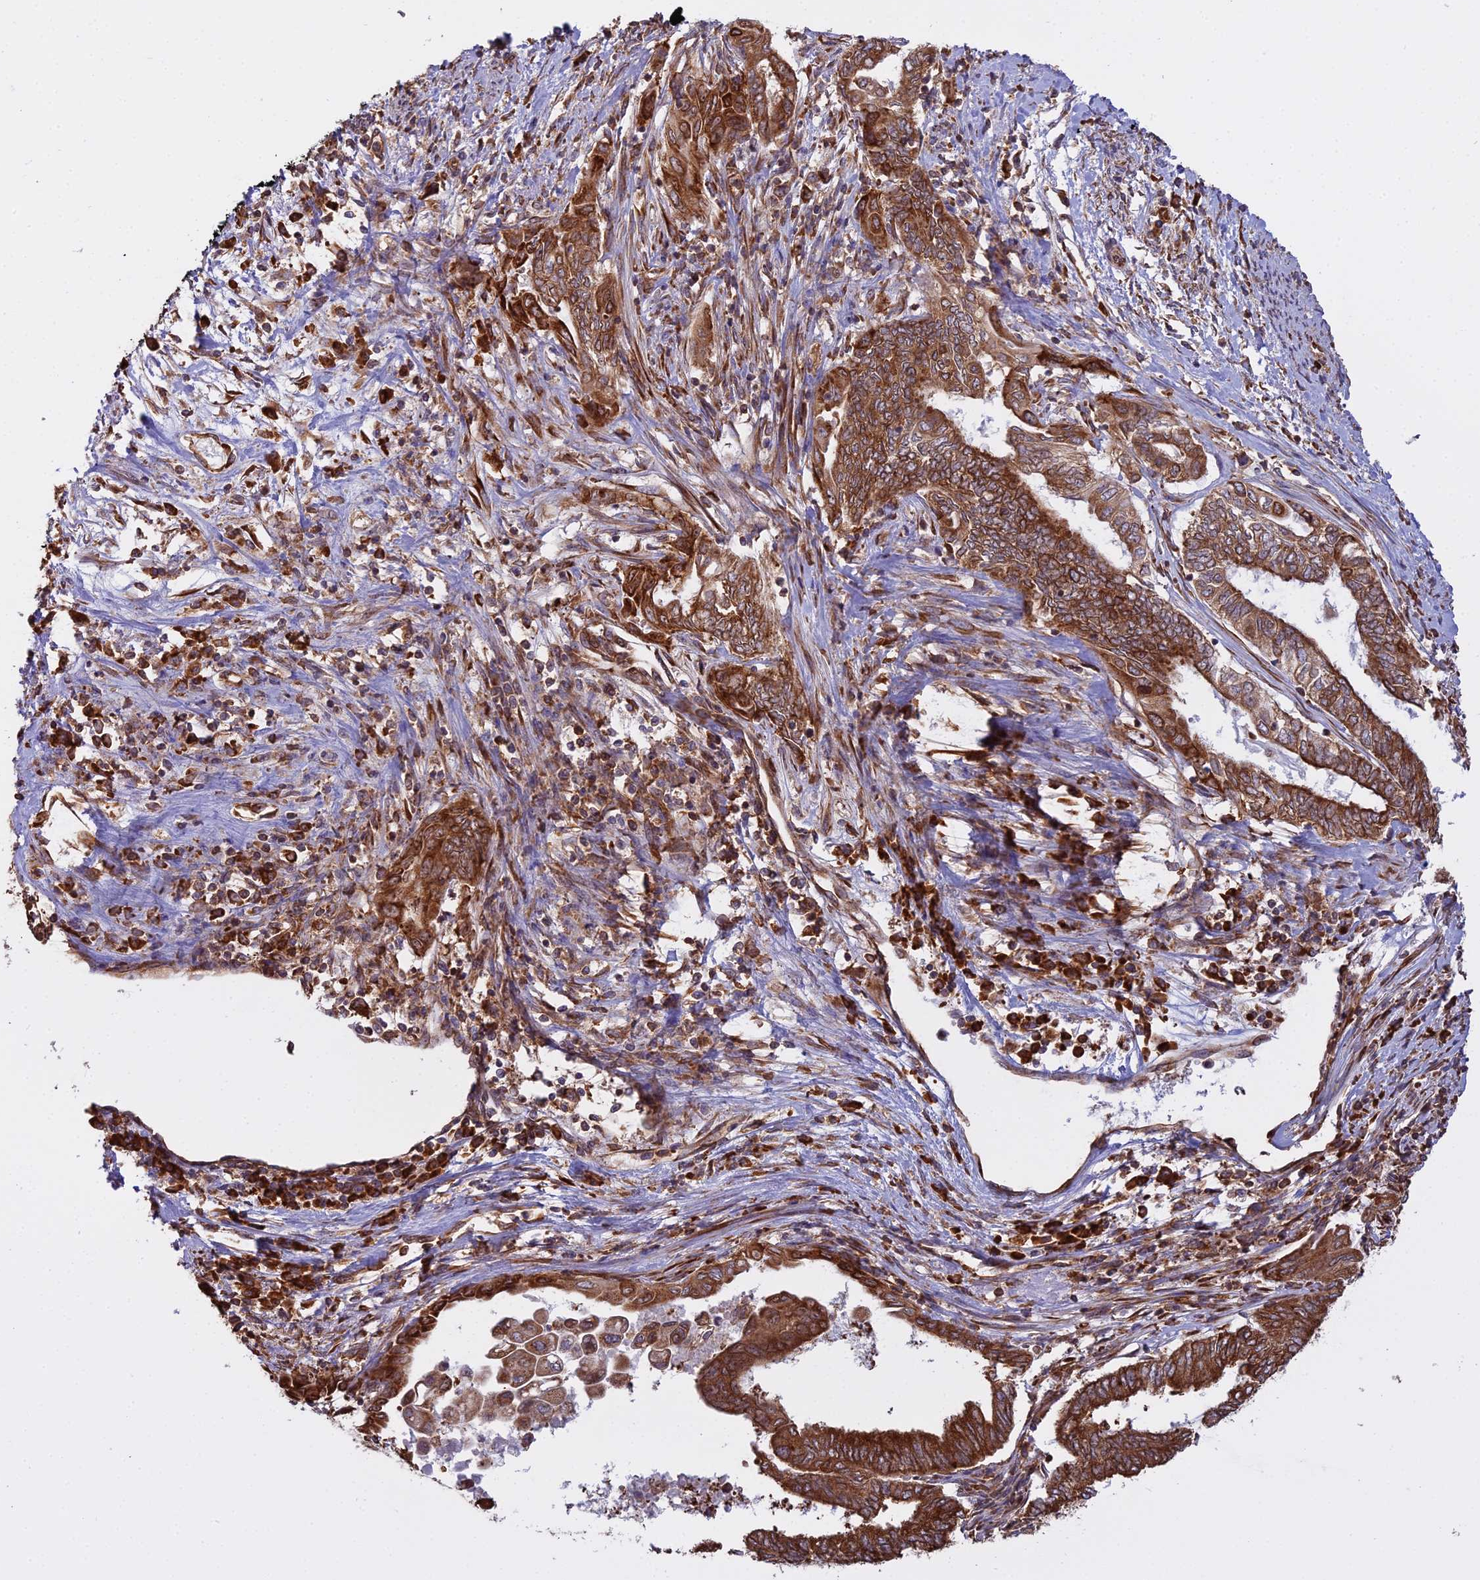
{"staining": {"intensity": "strong", "quantity": ">75%", "location": "cytoplasmic/membranous"}, "tissue": "endometrial cancer", "cell_type": "Tumor cells", "image_type": "cancer", "snomed": [{"axis": "morphology", "description": "Adenocarcinoma, NOS"}, {"axis": "topography", "description": "Uterus"}, {"axis": "topography", "description": "Endometrium"}], "caption": "Protein expression analysis of human endometrial cancer (adenocarcinoma) reveals strong cytoplasmic/membranous positivity in approximately >75% of tumor cells. (brown staining indicates protein expression, while blue staining denotes nuclei).", "gene": "RPL26", "patient": {"sex": "female", "age": 70}}